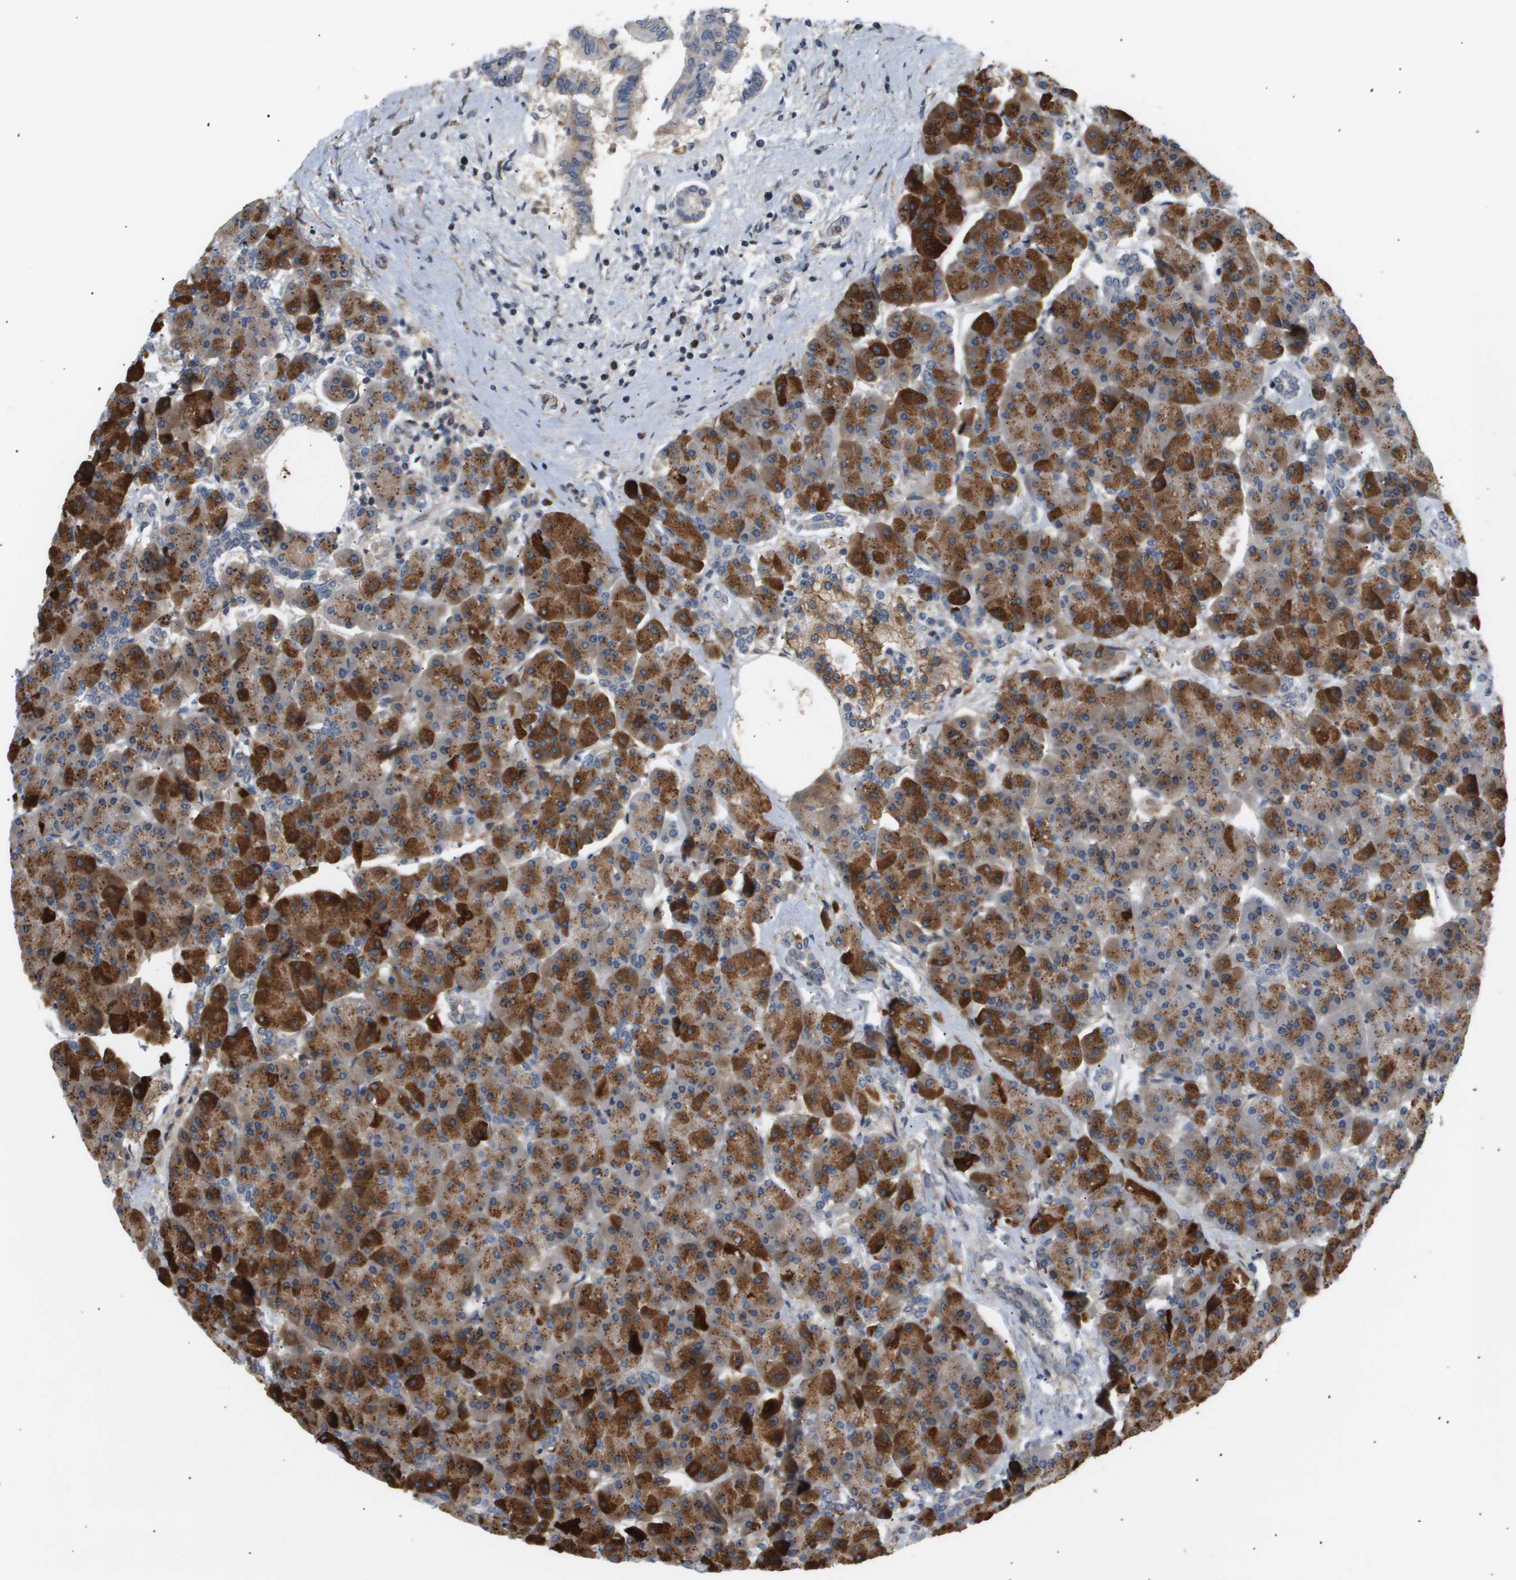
{"staining": {"intensity": "moderate", "quantity": "25%-75%", "location": "cytoplasmic/membranous"}, "tissue": "pancreas", "cell_type": "Exocrine glandular cells", "image_type": "normal", "snomed": [{"axis": "morphology", "description": "Normal tissue, NOS"}, {"axis": "topography", "description": "Pancreas"}], "caption": "Brown immunohistochemical staining in benign human pancreas shows moderate cytoplasmic/membranous expression in about 25%-75% of exocrine glandular cells.", "gene": "CORO2B", "patient": {"sex": "female", "age": 70}}